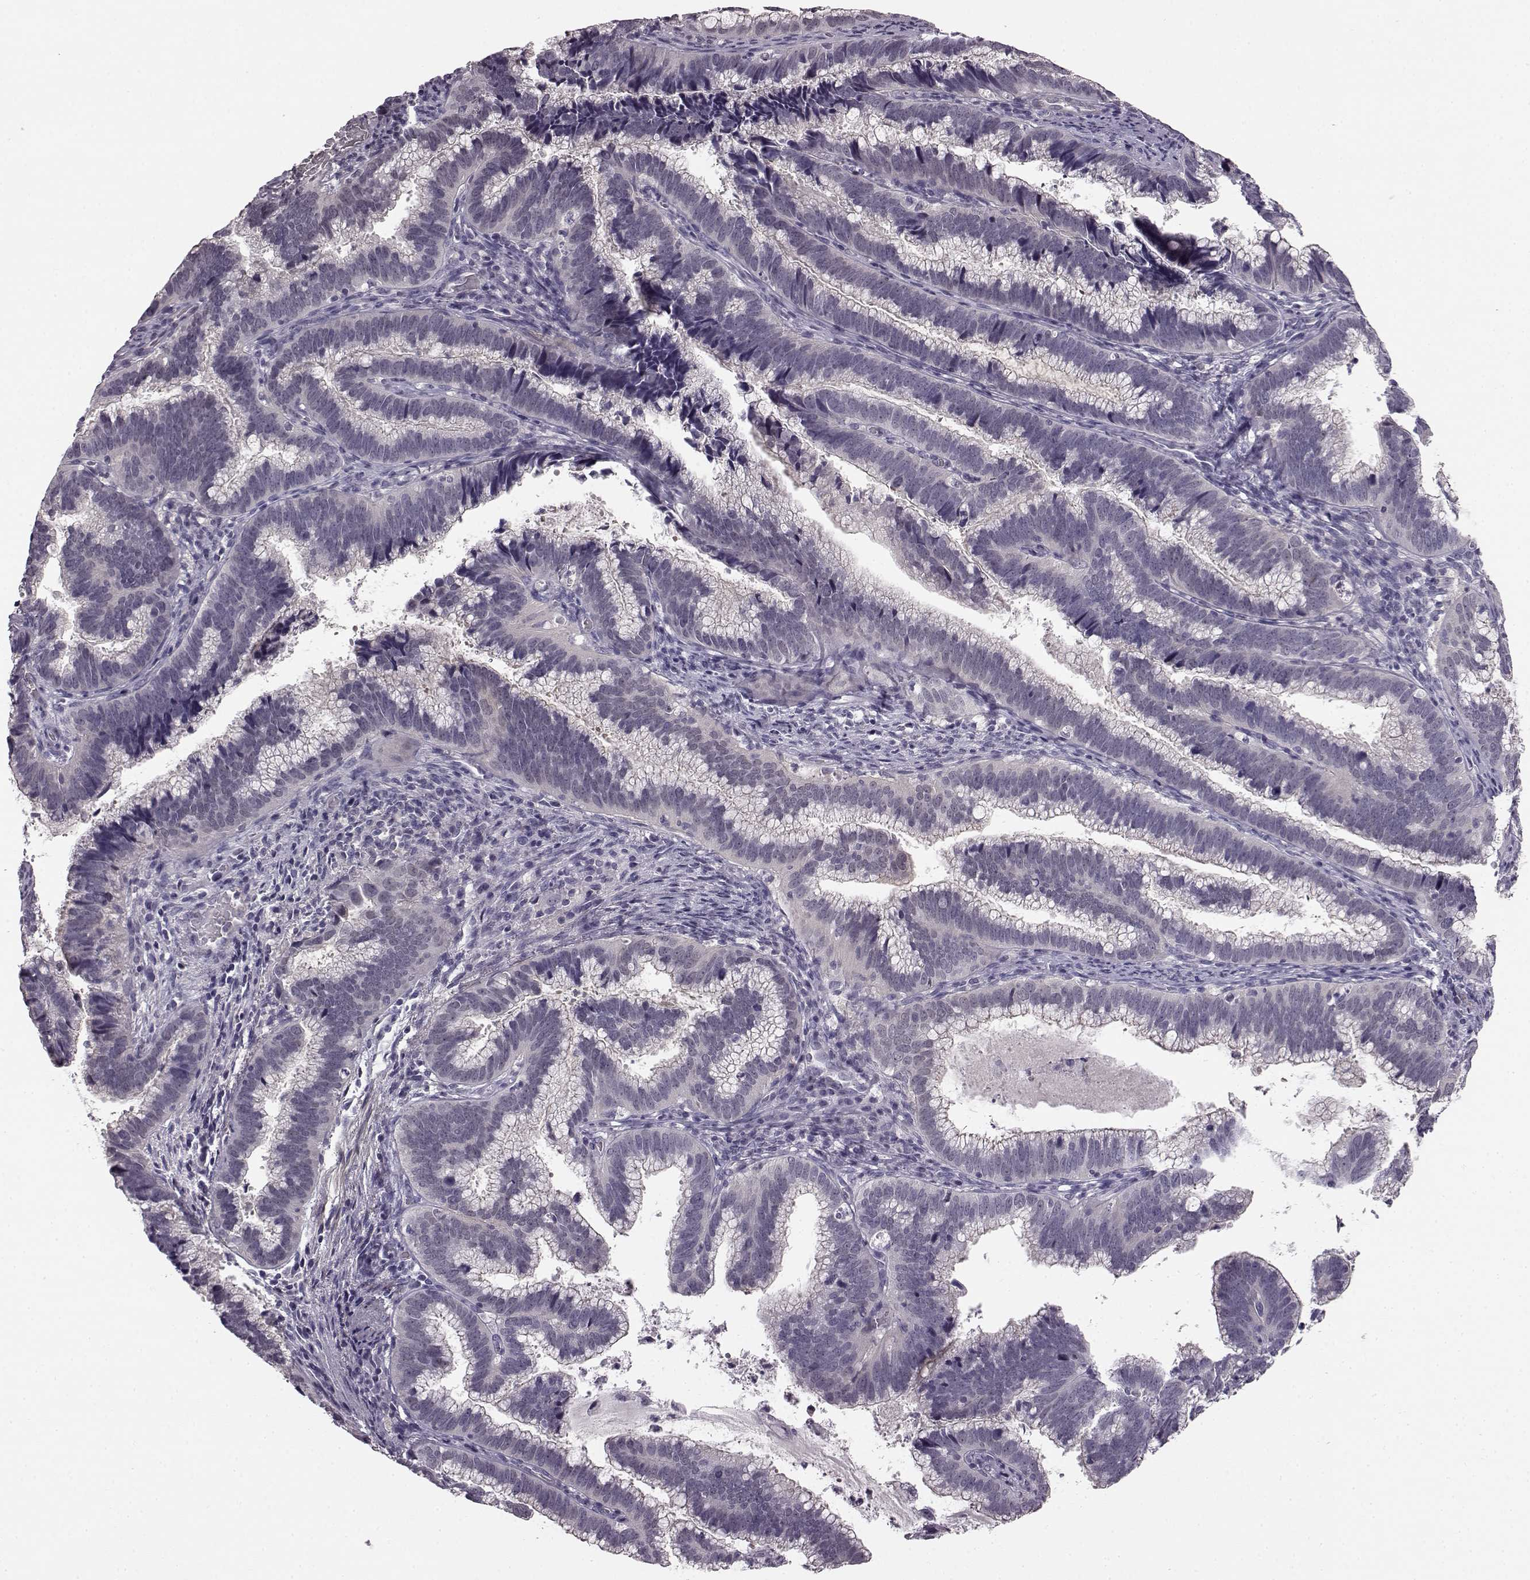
{"staining": {"intensity": "negative", "quantity": "none", "location": "none"}, "tissue": "cervical cancer", "cell_type": "Tumor cells", "image_type": "cancer", "snomed": [{"axis": "morphology", "description": "Adenocarcinoma, NOS"}, {"axis": "topography", "description": "Cervix"}], "caption": "Immunohistochemical staining of adenocarcinoma (cervical) shows no significant positivity in tumor cells.", "gene": "SLCO3A1", "patient": {"sex": "female", "age": 61}}